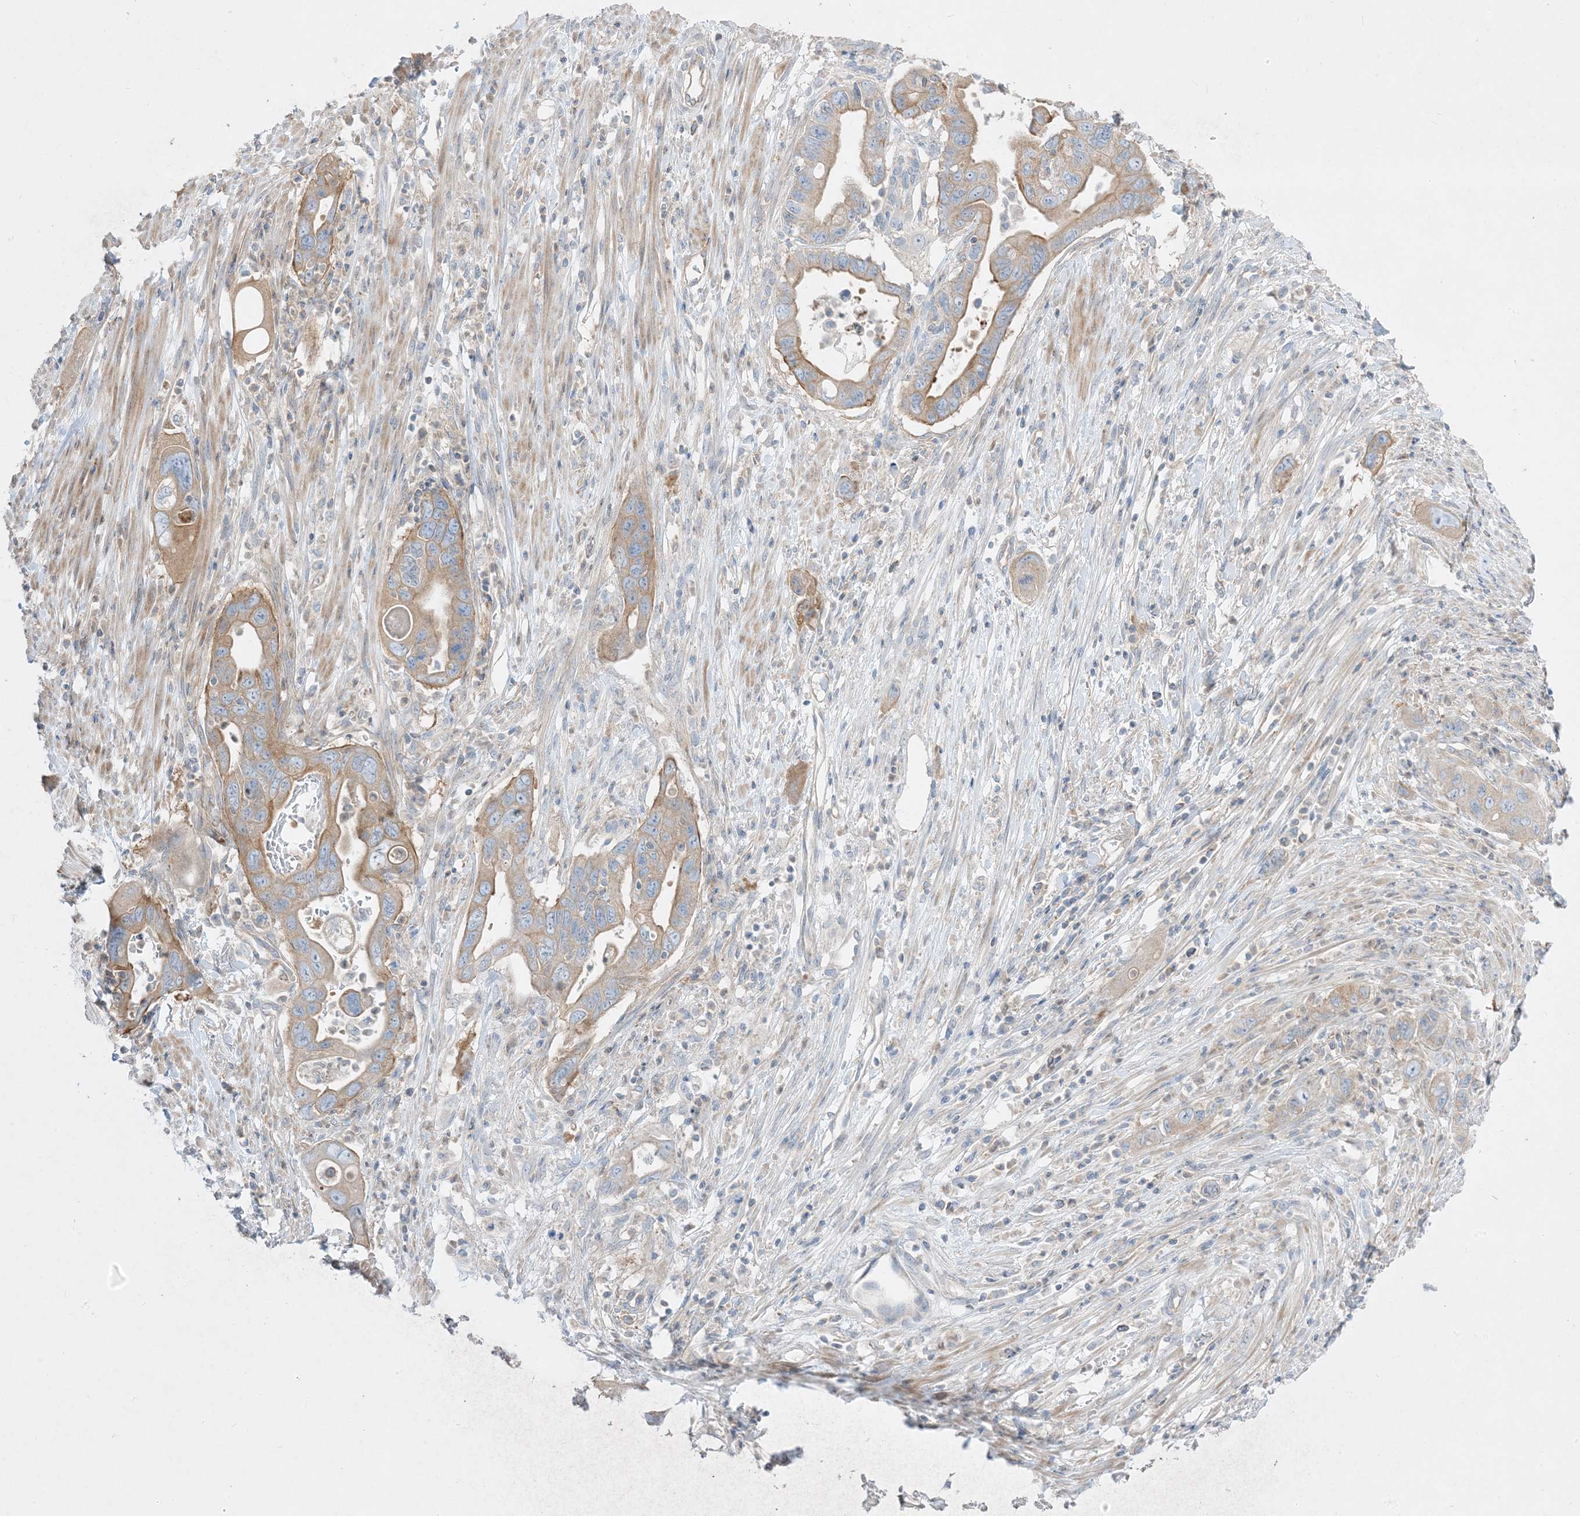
{"staining": {"intensity": "moderate", "quantity": "25%-75%", "location": "cytoplasmic/membranous"}, "tissue": "pancreatic cancer", "cell_type": "Tumor cells", "image_type": "cancer", "snomed": [{"axis": "morphology", "description": "Adenocarcinoma, NOS"}, {"axis": "topography", "description": "Pancreas"}], "caption": "Immunohistochemistry (IHC) photomicrograph of neoplastic tissue: human adenocarcinoma (pancreatic) stained using IHC shows medium levels of moderate protein expression localized specifically in the cytoplasmic/membranous of tumor cells, appearing as a cytoplasmic/membranous brown color.", "gene": "ARHGEF9", "patient": {"sex": "female", "age": 71}}